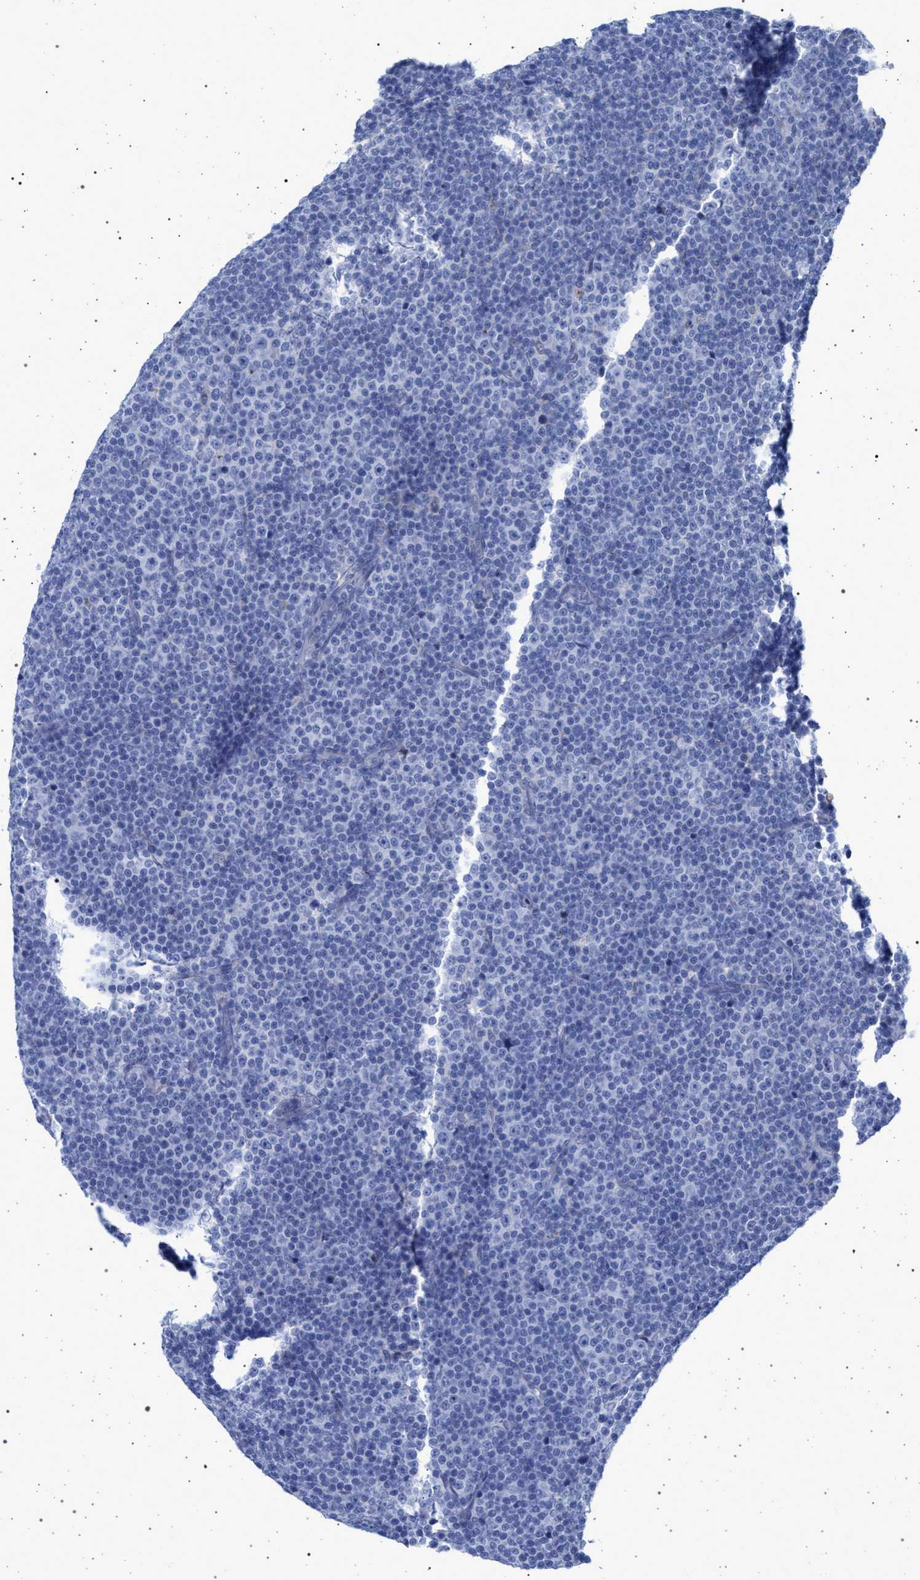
{"staining": {"intensity": "negative", "quantity": "none", "location": "none"}, "tissue": "lymphoma", "cell_type": "Tumor cells", "image_type": "cancer", "snomed": [{"axis": "morphology", "description": "Malignant lymphoma, non-Hodgkin's type, Low grade"}, {"axis": "topography", "description": "Lymph node"}], "caption": "The histopathology image displays no staining of tumor cells in malignant lymphoma, non-Hodgkin's type (low-grade).", "gene": "PLG", "patient": {"sex": "female", "age": 67}}